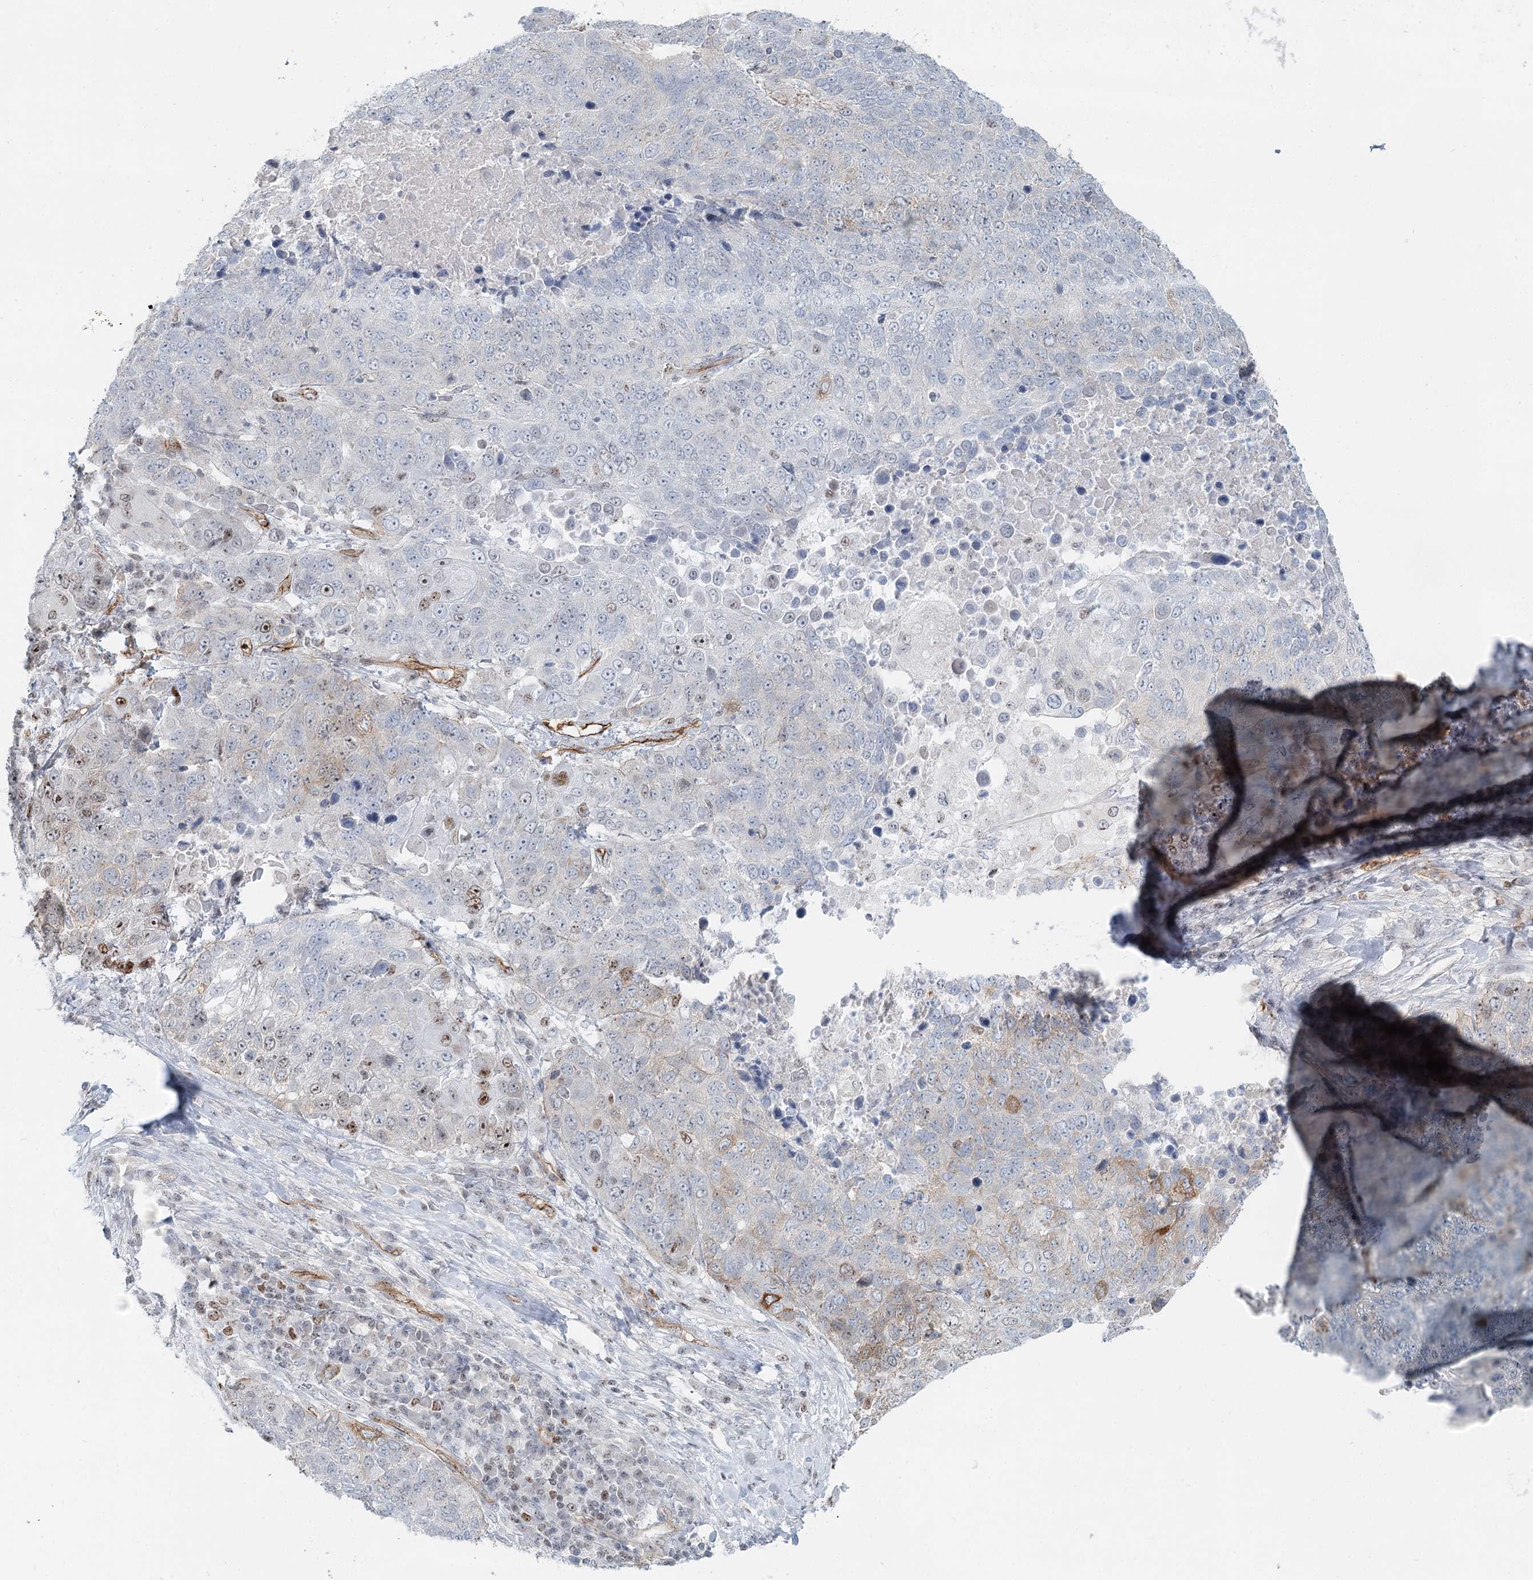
{"staining": {"intensity": "moderate", "quantity": "<25%", "location": "nuclear"}, "tissue": "lung cancer", "cell_type": "Tumor cells", "image_type": "cancer", "snomed": [{"axis": "morphology", "description": "Normal tissue, NOS"}, {"axis": "morphology", "description": "Squamous cell carcinoma, NOS"}, {"axis": "topography", "description": "Lymph node"}, {"axis": "topography", "description": "Lung"}], "caption": "The micrograph displays staining of lung squamous cell carcinoma, revealing moderate nuclear protein staining (brown color) within tumor cells.", "gene": "ZFYVE28", "patient": {"sex": "male", "age": 66}}